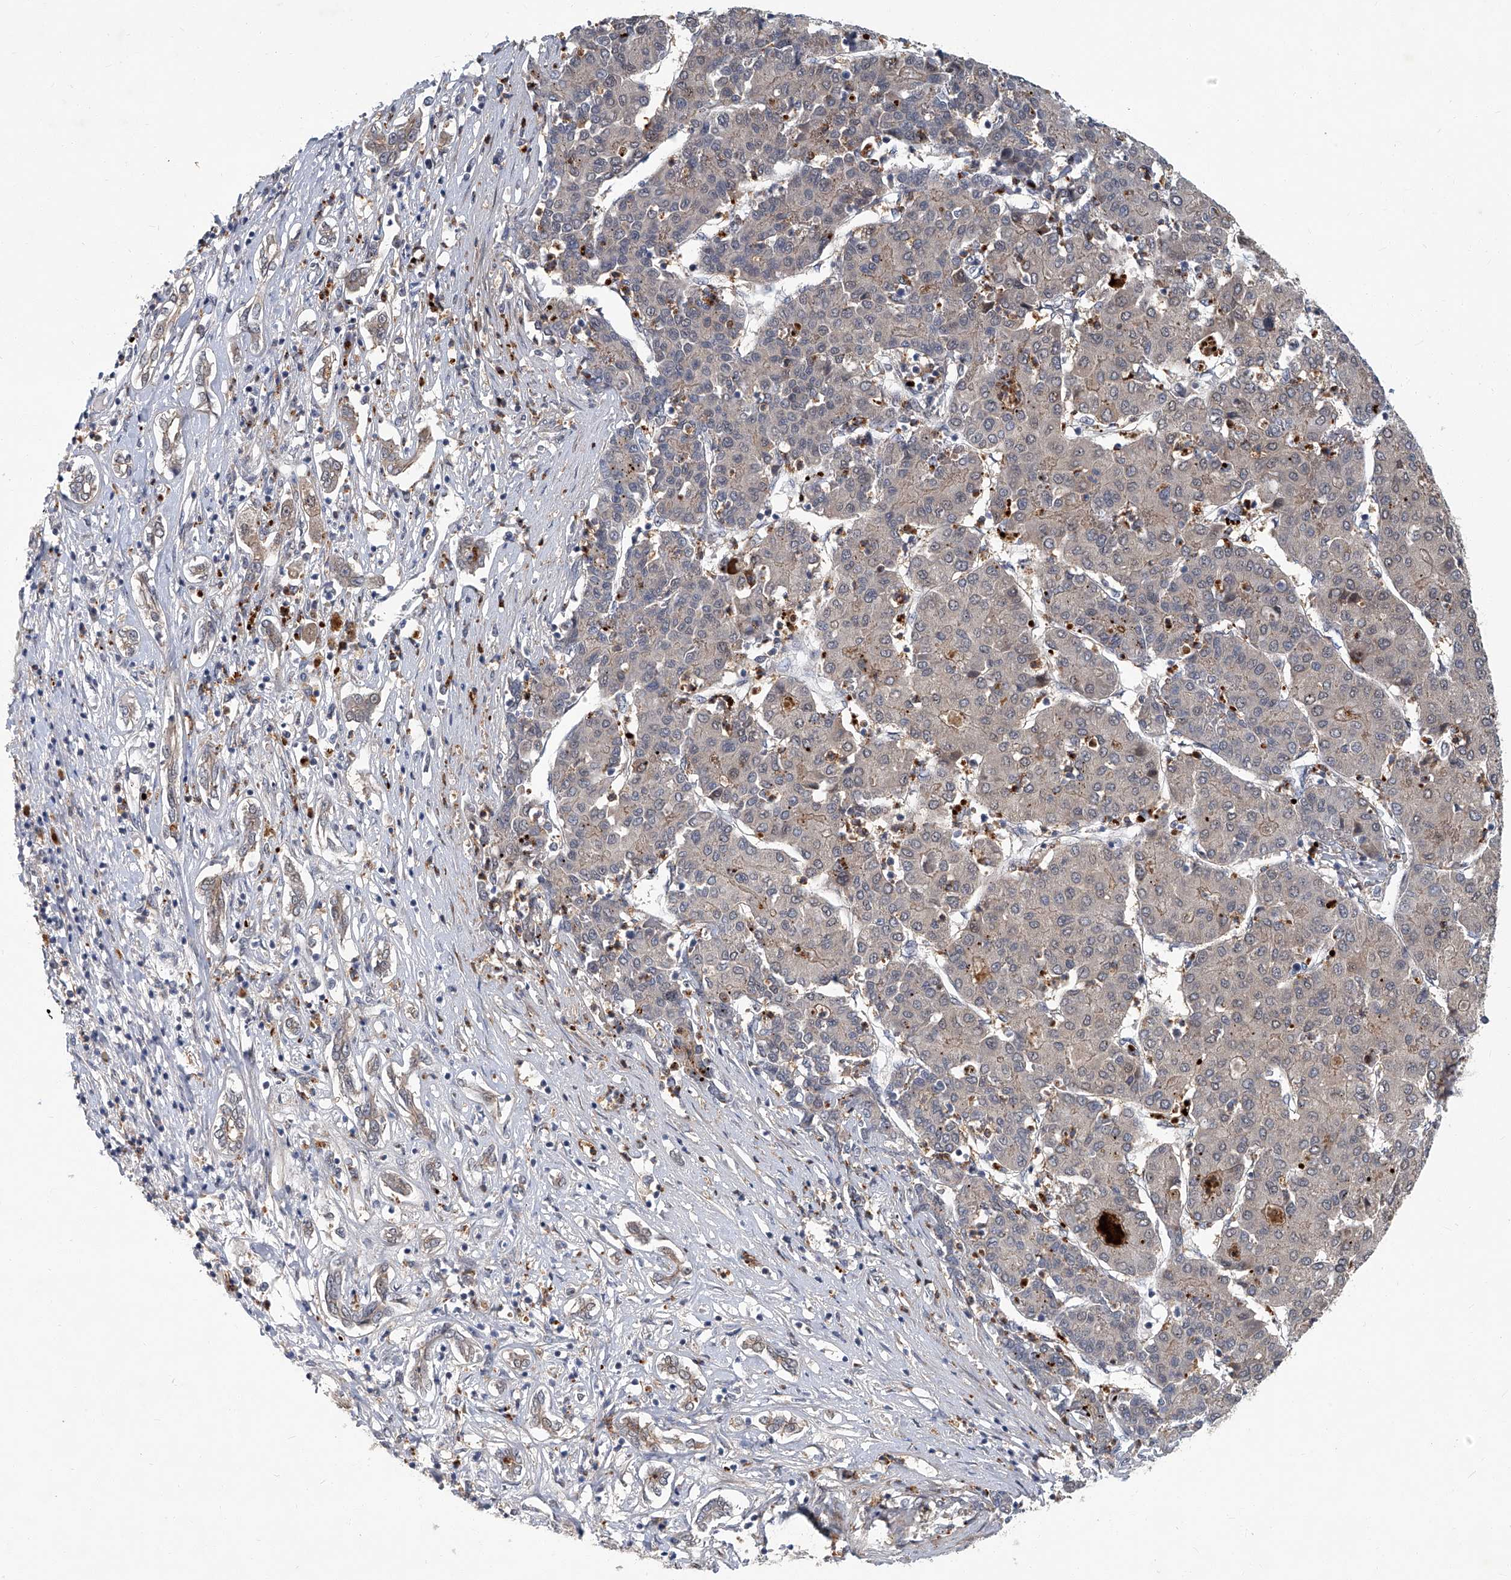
{"staining": {"intensity": "negative", "quantity": "none", "location": "none"}, "tissue": "liver cancer", "cell_type": "Tumor cells", "image_type": "cancer", "snomed": [{"axis": "morphology", "description": "Carcinoma, Hepatocellular, NOS"}, {"axis": "topography", "description": "Liver"}], "caption": "High magnification brightfield microscopy of hepatocellular carcinoma (liver) stained with DAB (3,3'-diaminobenzidine) (brown) and counterstained with hematoxylin (blue): tumor cells show no significant positivity. (IHC, brightfield microscopy, high magnification).", "gene": "AKNAD1", "patient": {"sex": "male", "age": 65}}